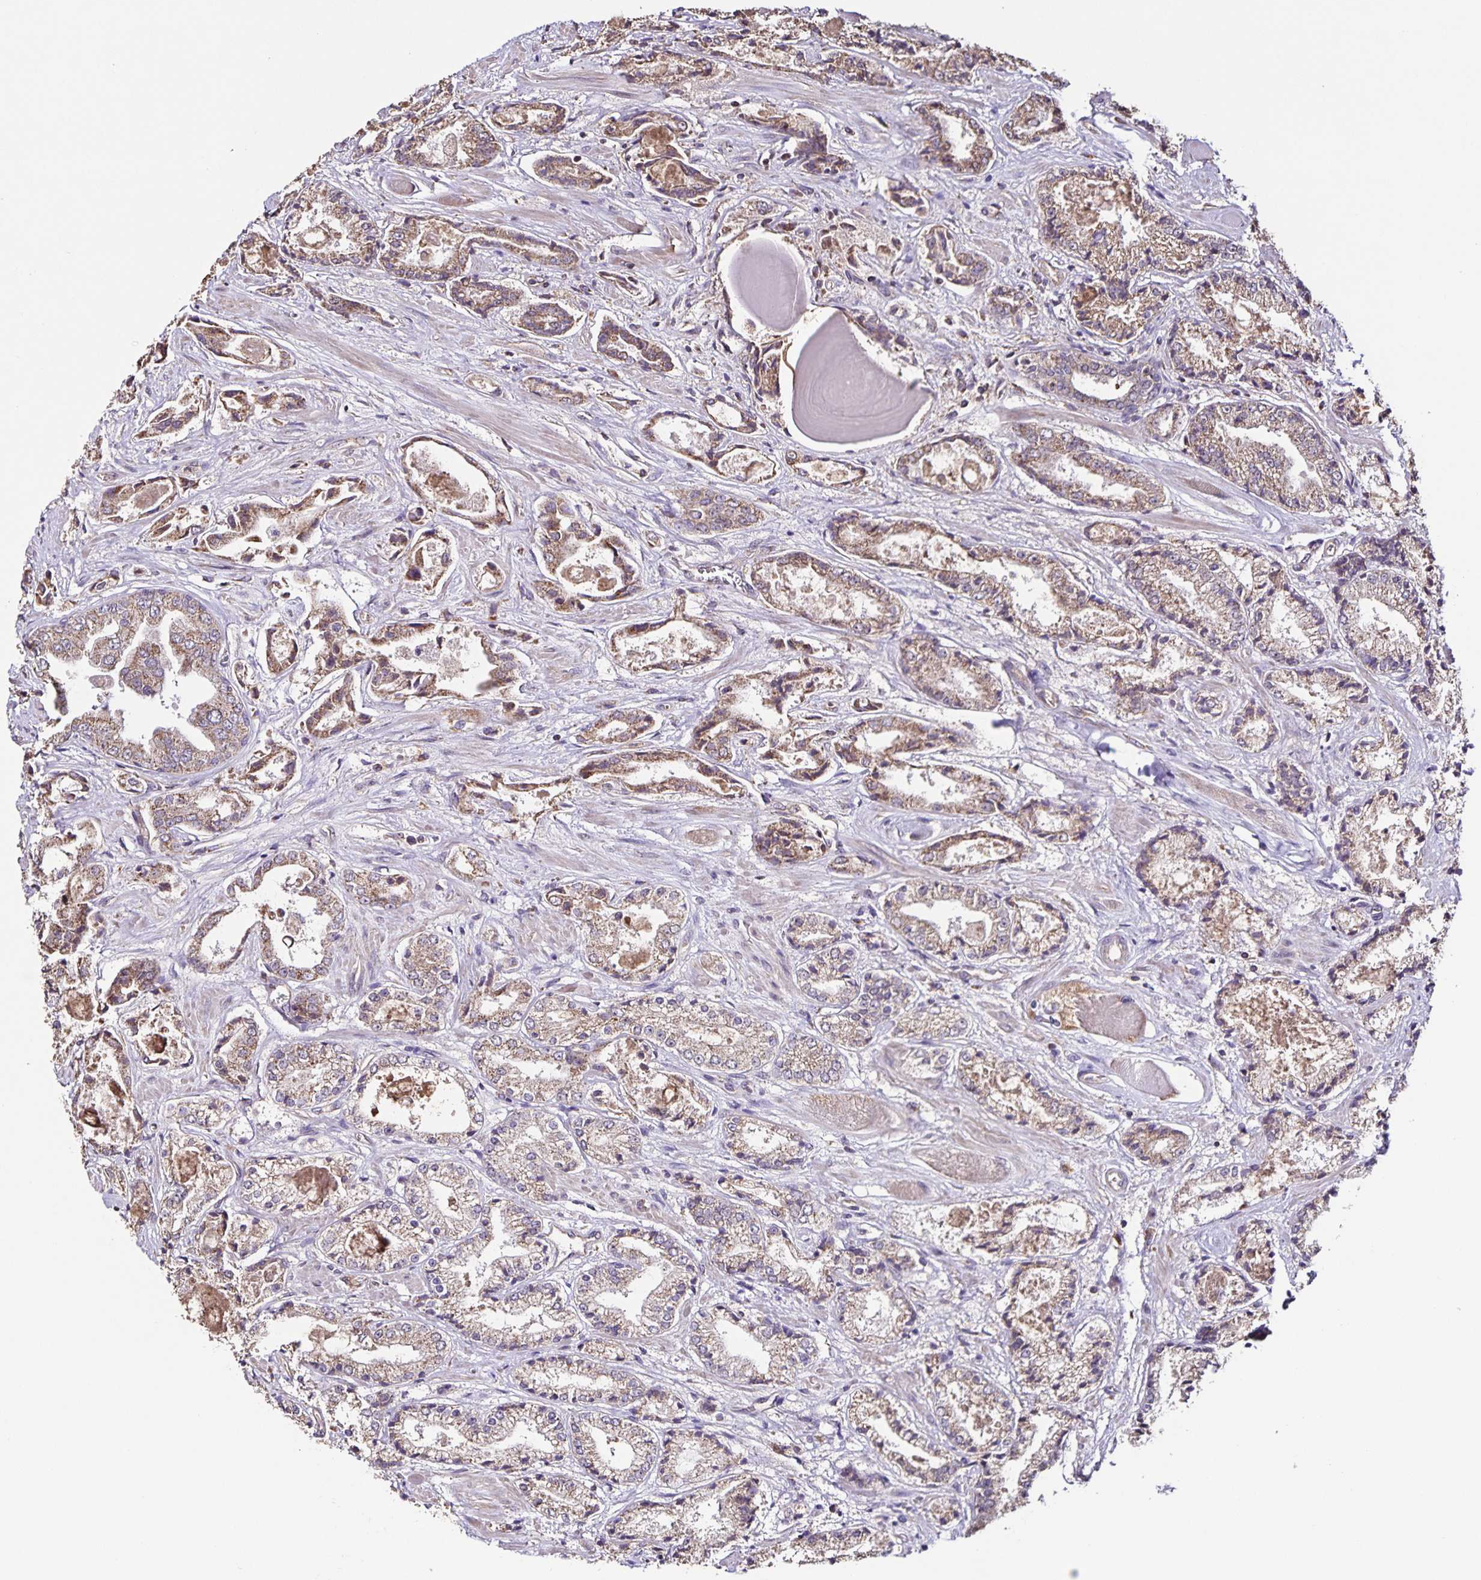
{"staining": {"intensity": "moderate", "quantity": "25%-75%", "location": "cytoplasmic/membranous"}, "tissue": "prostate cancer", "cell_type": "Tumor cells", "image_type": "cancer", "snomed": [{"axis": "morphology", "description": "Adenocarcinoma, High grade"}, {"axis": "topography", "description": "Prostate"}], "caption": "Moderate cytoplasmic/membranous expression is seen in approximately 25%-75% of tumor cells in prostate cancer.", "gene": "MAN1A1", "patient": {"sex": "male", "age": 64}}